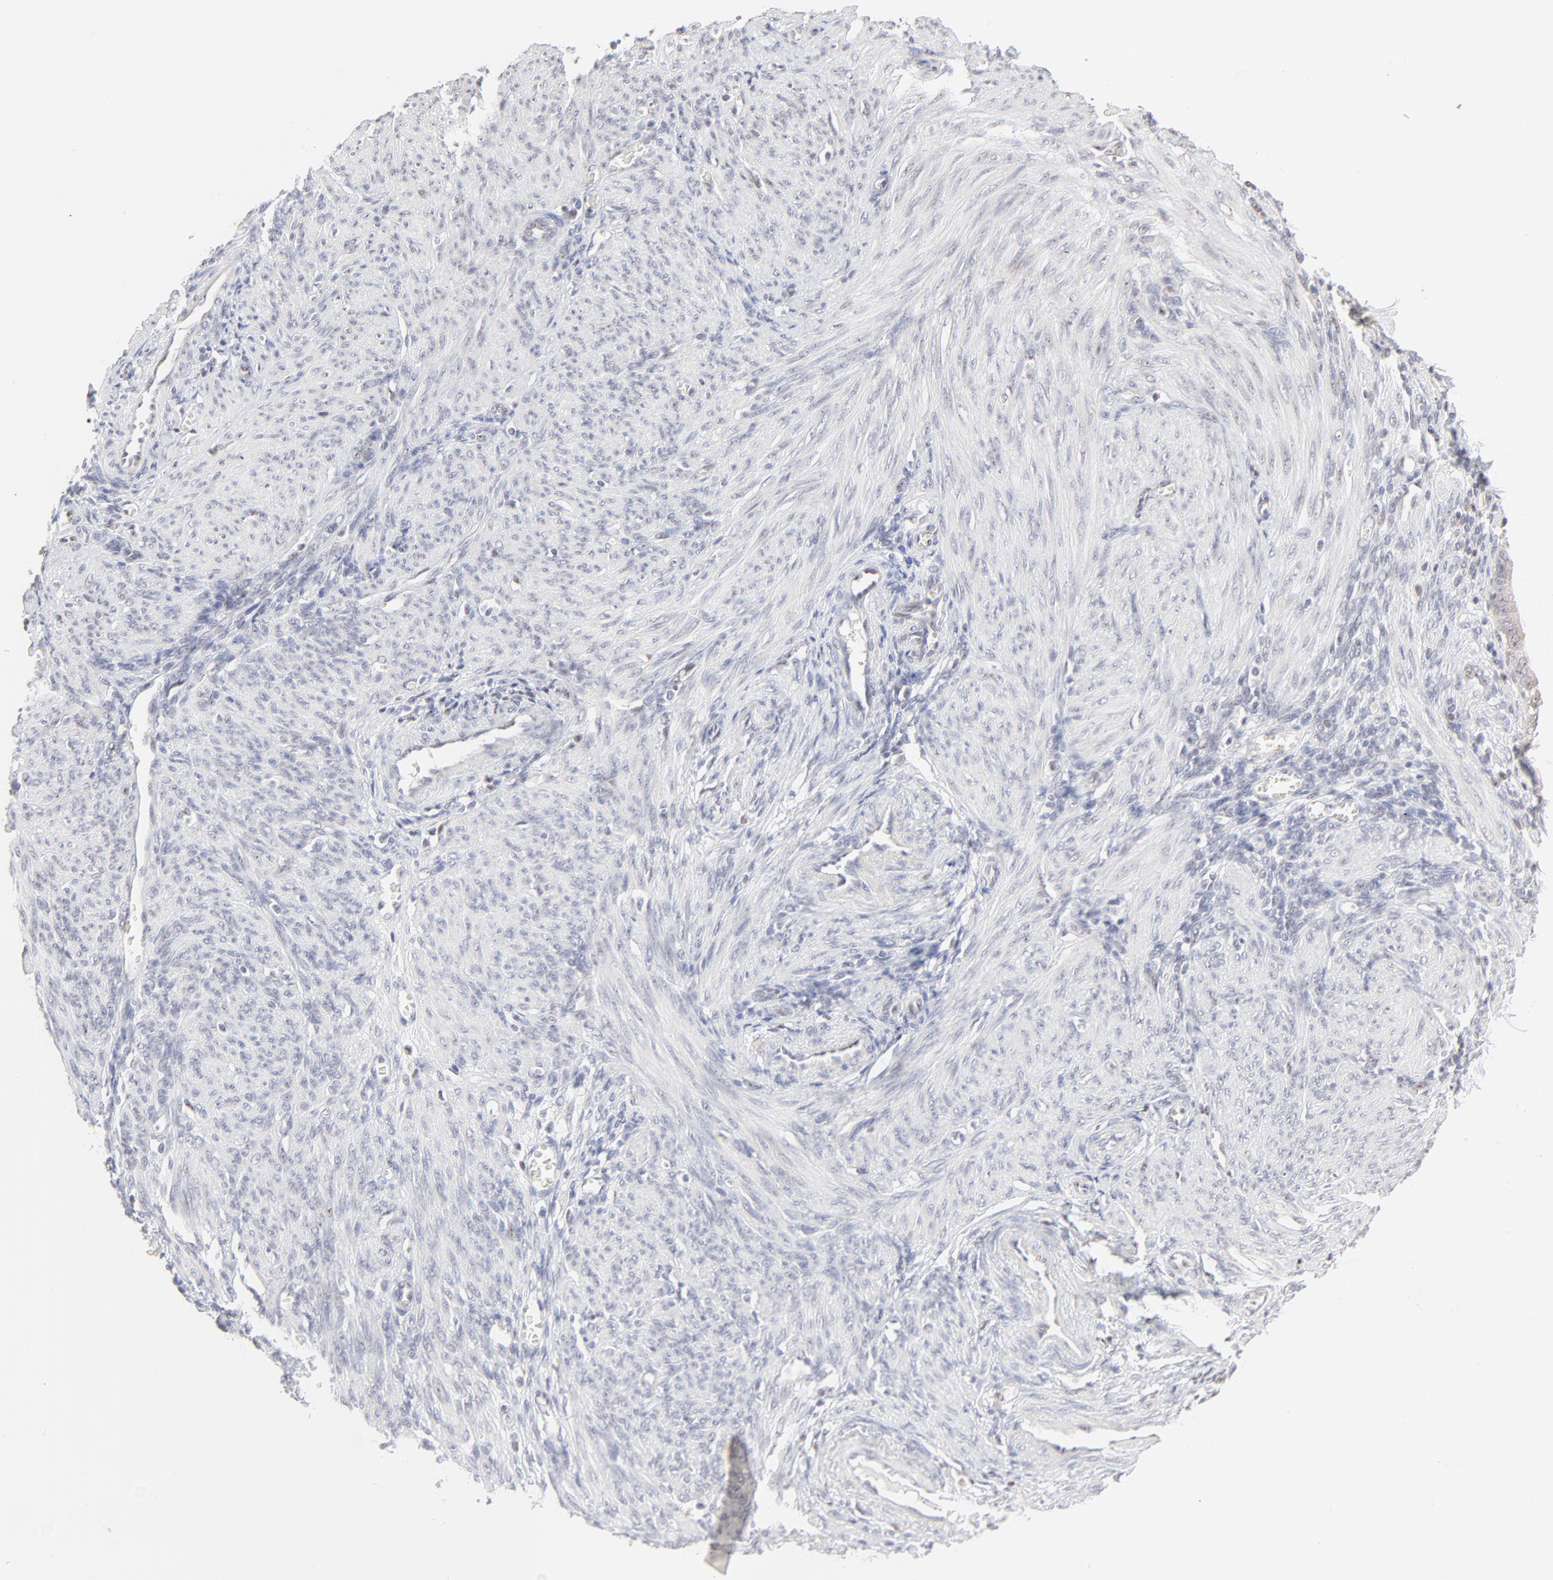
{"staining": {"intensity": "negative", "quantity": "none", "location": "none"}, "tissue": "endometrium", "cell_type": "Cells in endometrial stroma", "image_type": "normal", "snomed": [{"axis": "morphology", "description": "Normal tissue, NOS"}, {"axis": "topography", "description": "Endometrium"}], "caption": "This is an immunohistochemistry (IHC) photomicrograph of normal human endometrium. There is no expression in cells in endometrial stroma.", "gene": "NFIL3", "patient": {"sex": "female", "age": 72}}